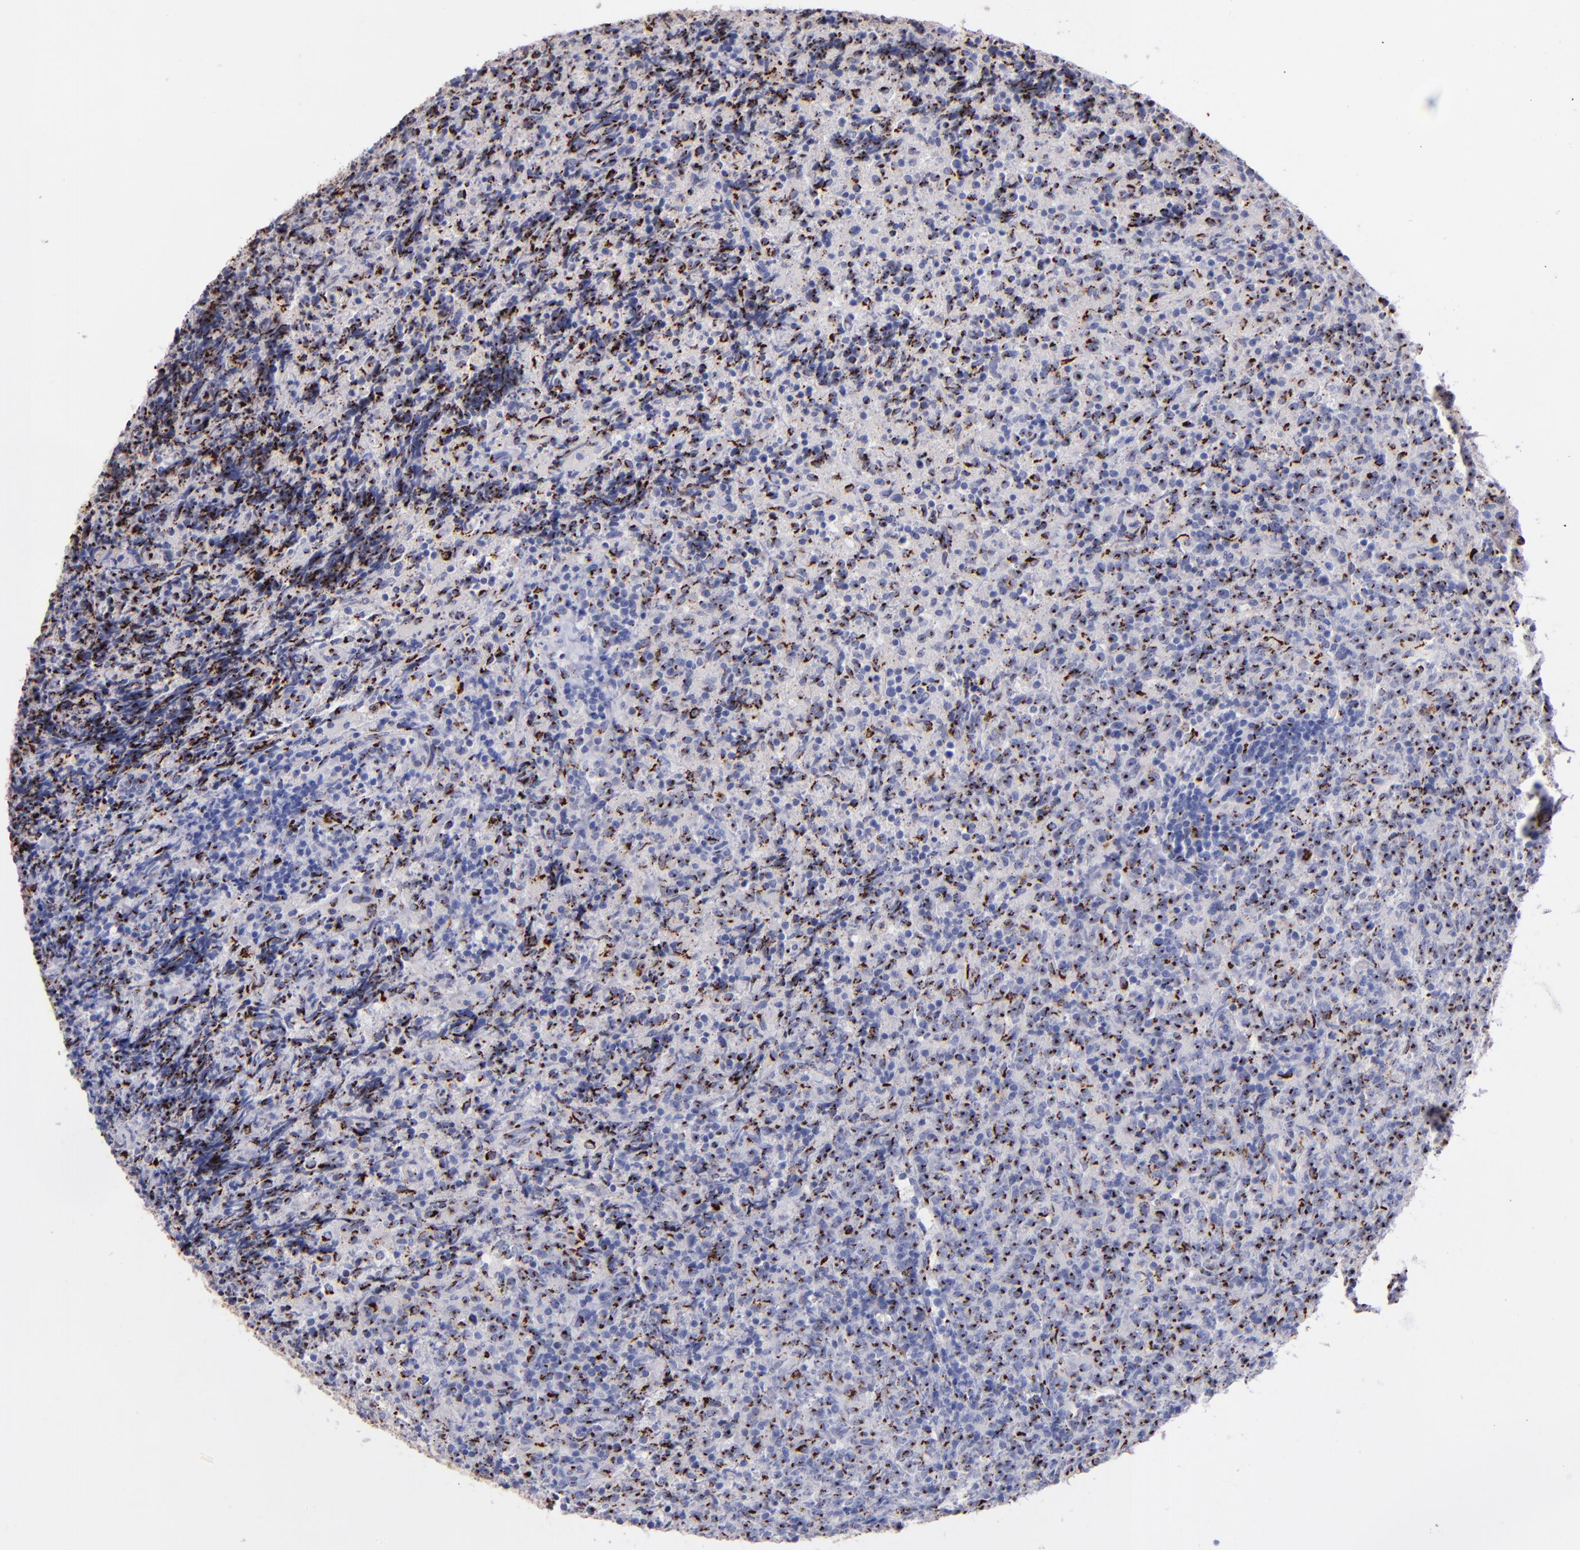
{"staining": {"intensity": "strong", "quantity": "25%-75%", "location": "cytoplasmic/membranous"}, "tissue": "lymphoma", "cell_type": "Tumor cells", "image_type": "cancer", "snomed": [{"axis": "morphology", "description": "Malignant lymphoma, non-Hodgkin's type, High grade"}, {"axis": "topography", "description": "Tonsil"}], "caption": "Lymphoma tissue demonstrates strong cytoplasmic/membranous positivity in about 25%-75% of tumor cells", "gene": "GOLIM4", "patient": {"sex": "female", "age": 36}}